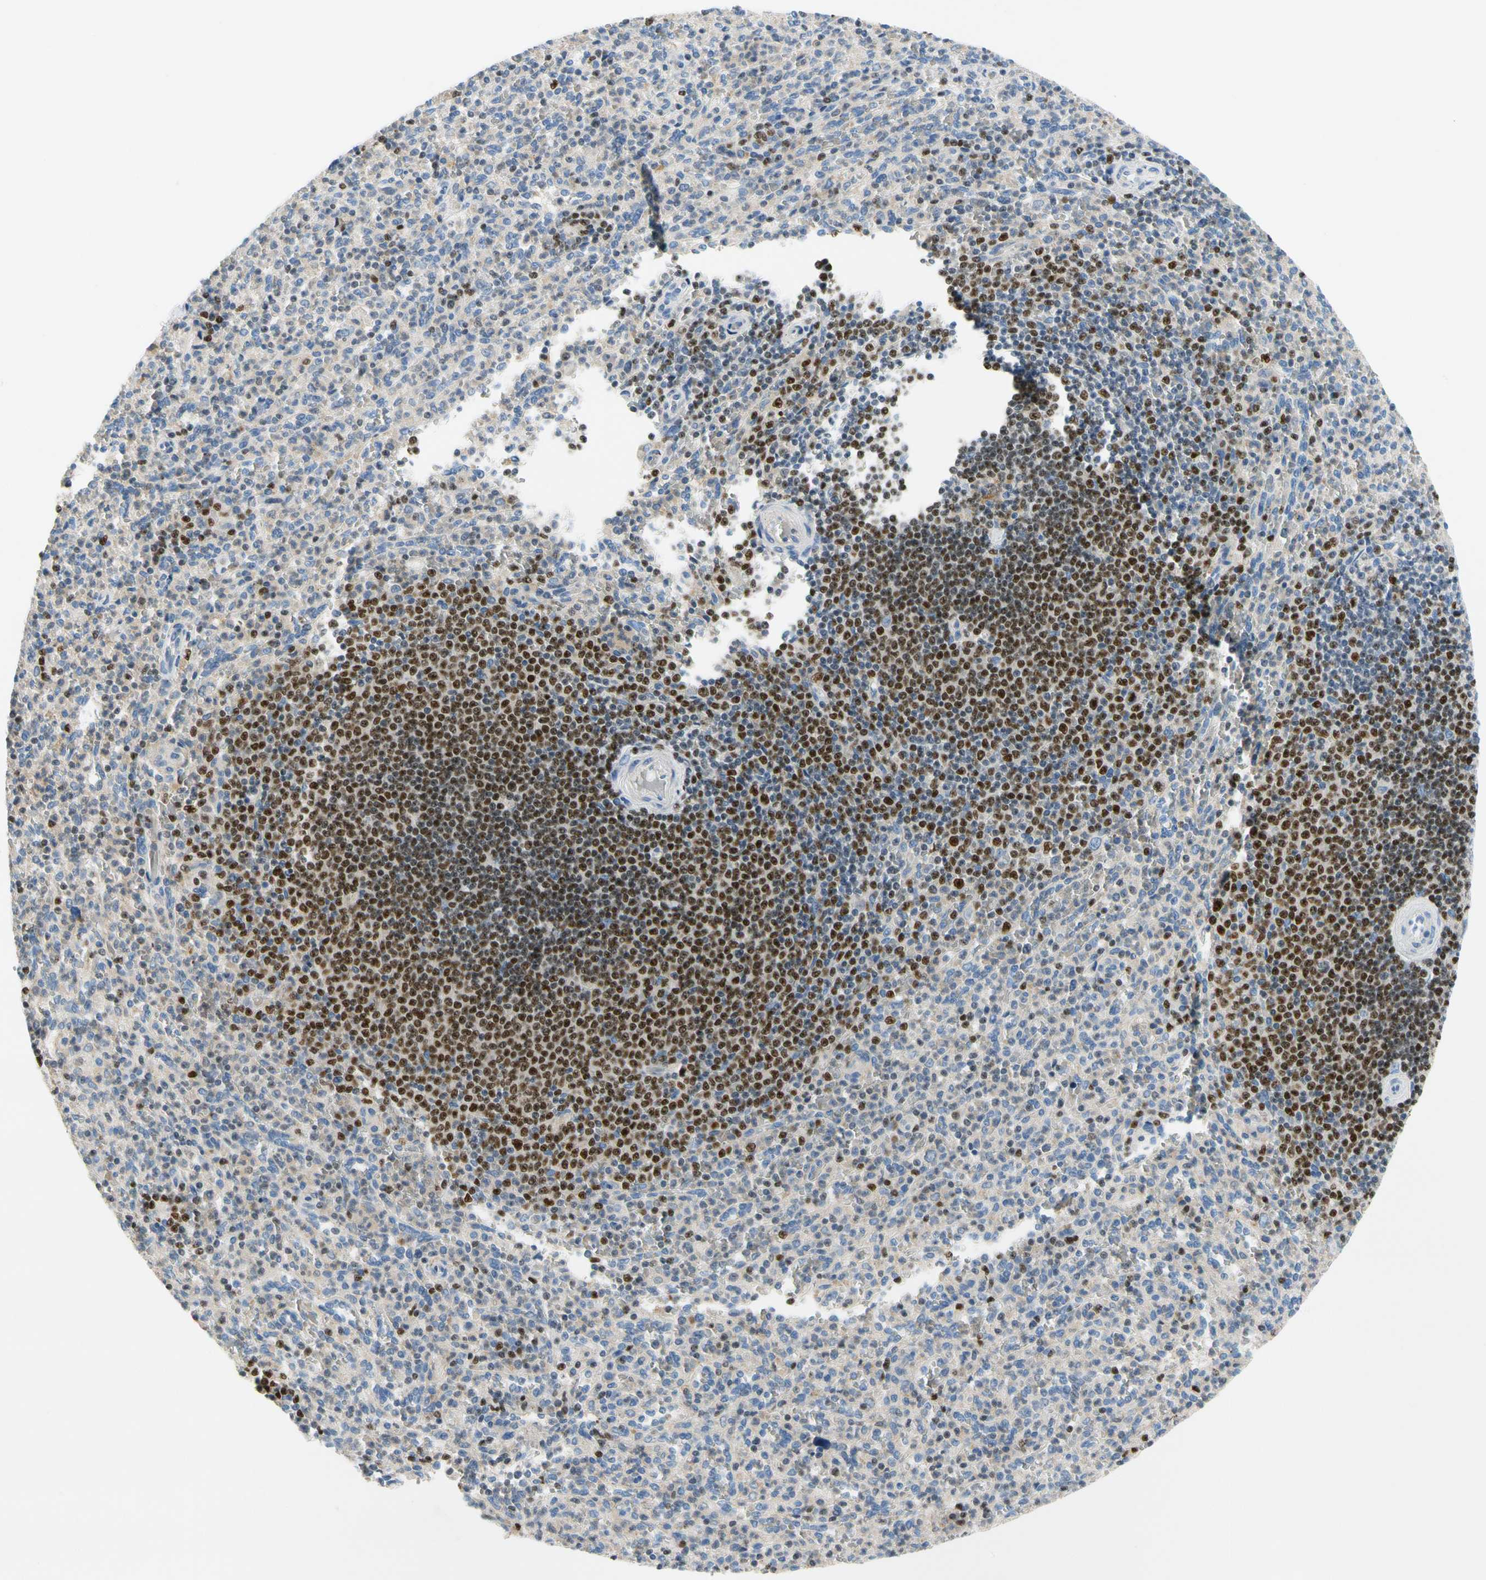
{"staining": {"intensity": "moderate", "quantity": "<25%", "location": "nuclear"}, "tissue": "spleen", "cell_type": "Cells in red pulp", "image_type": "normal", "snomed": [{"axis": "morphology", "description": "Normal tissue, NOS"}, {"axis": "topography", "description": "Spleen"}], "caption": "Approximately <25% of cells in red pulp in unremarkable human spleen display moderate nuclear protein positivity as visualized by brown immunohistochemical staining.", "gene": "SP140", "patient": {"sex": "male", "age": 36}}